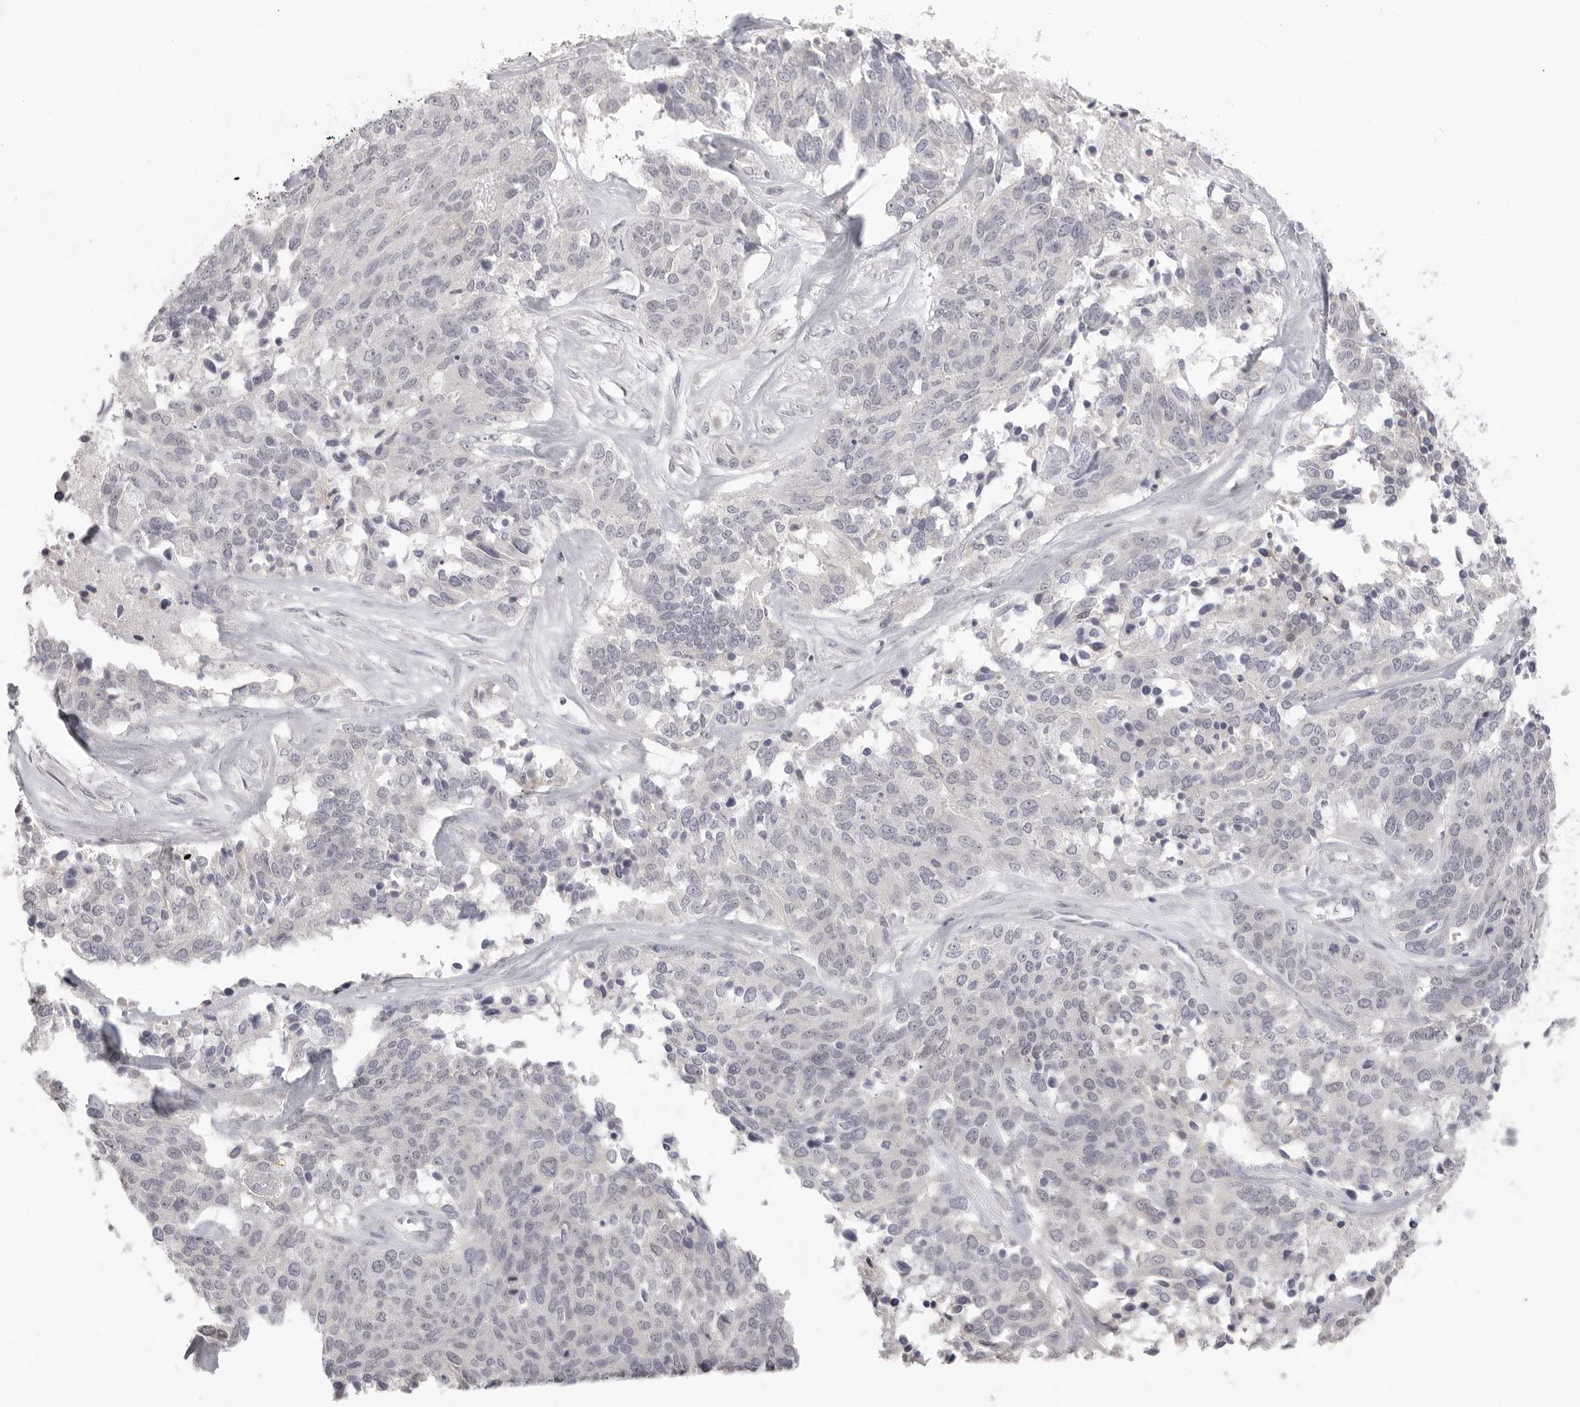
{"staining": {"intensity": "negative", "quantity": "none", "location": "none"}, "tissue": "ovarian cancer", "cell_type": "Tumor cells", "image_type": "cancer", "snomed": [{"axis": "morphology", "description": "Cystadenocarcinoma, serous, NOS"}, {"axis": "topography", "description": "Ovary"}], "caption": "The histopathology image displays no staining of tumor cells in ovarian cancer (serous cystadenocarcinoma). (Stains: DAB immunohistochemistry (IHC) with hematoxylin counter stain, Microscopy: brightfield microscopy at high magnification).", "gene": "HMGCS2", "patient": {"sex": "female", "age": 44}}